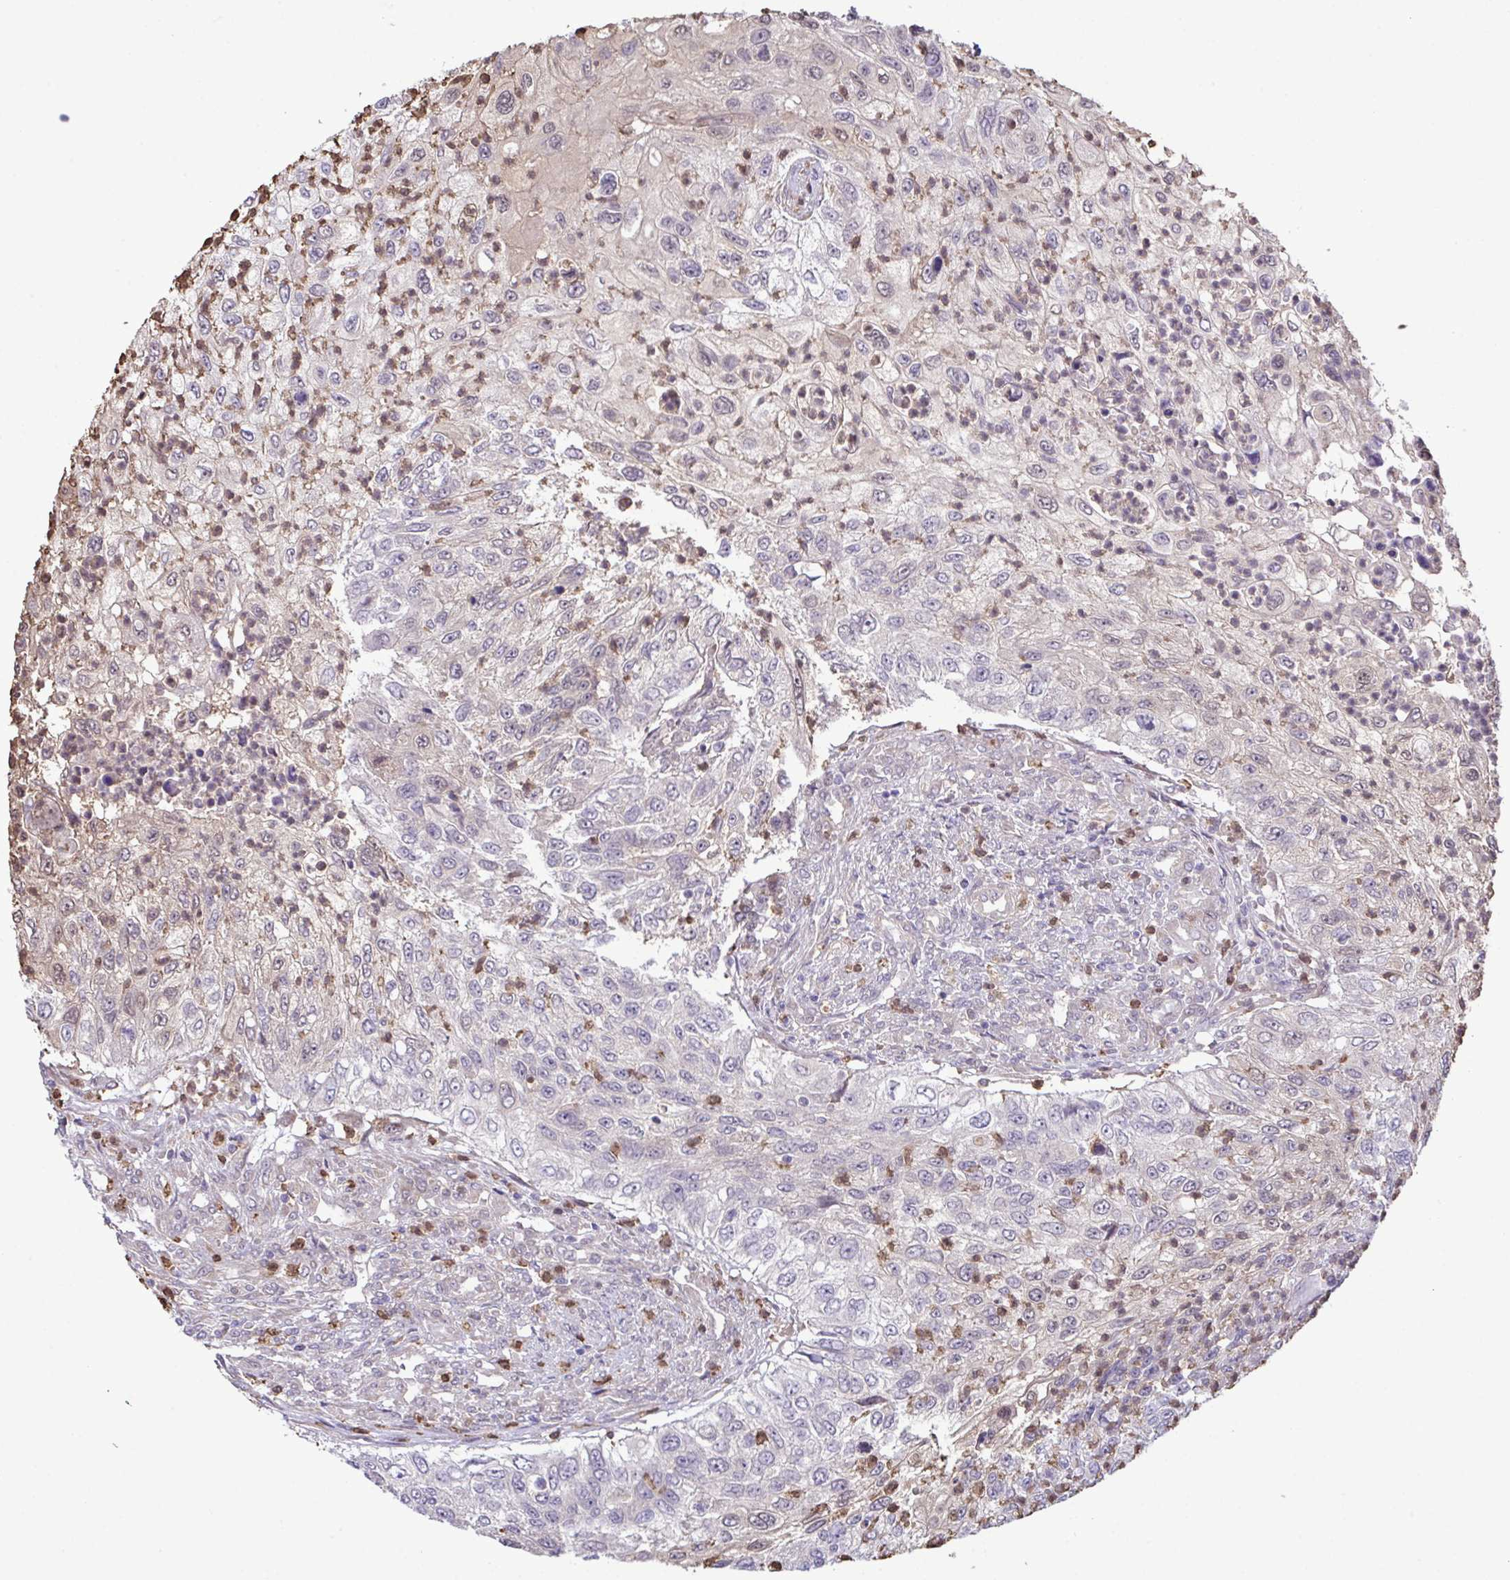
{"staining": {"intensity": "negative", "quantity": "none", "location": "none"}, "tissue": "urothelial cancer", "cell_type": "Tumor cells", "image_type": "cancer", "snomed": [{"axis": "morphology", "description": "Urothelial carcinoma, High grade"}, {"axis": "topography", "description": "Urinary bladder"}], "caption": "This histopathology image is of urothelial cancer stained with immunohistochemistry (IHC) to label a protein in brown with the nuclei are counter-stained blue. There is no positivity in tumor cells.", "gene": "CMPK1", "patient": {"sex": "female", "age": 60}}